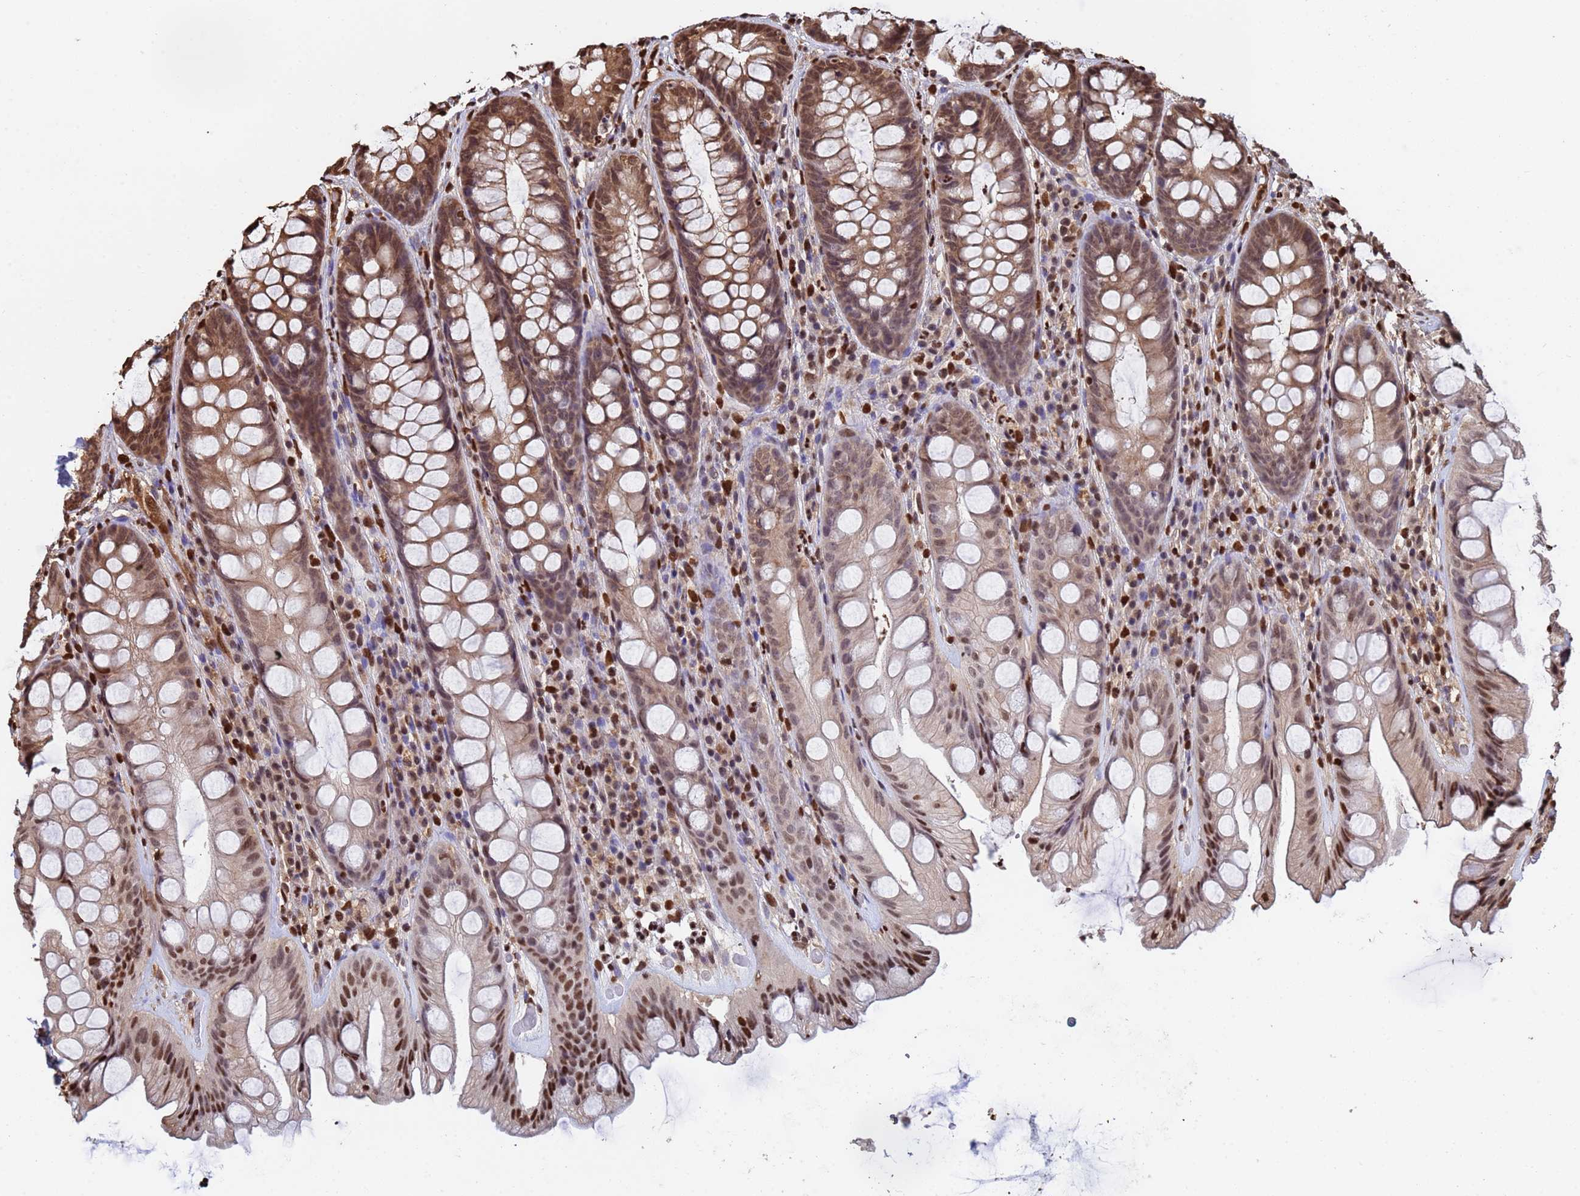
{"staining": {"intensity": "moderate", "quantity": ">75%", "location": "cytoplasmic/membranous,nuclear"}, "tissue": "rectum", "cell_type": "Glandular cells", "image_type": "normal", "snomed": [{"axis": "morphology", "description": "Normal tissue, NOS"}, {"axis": "topography", "description": "Rectum"}], "caption": "Human rectum stained with a protein marker shows moderate staining in glandular cells.", "gene": "SUMO2", "patient": {"sex": "male", "age": 74}}